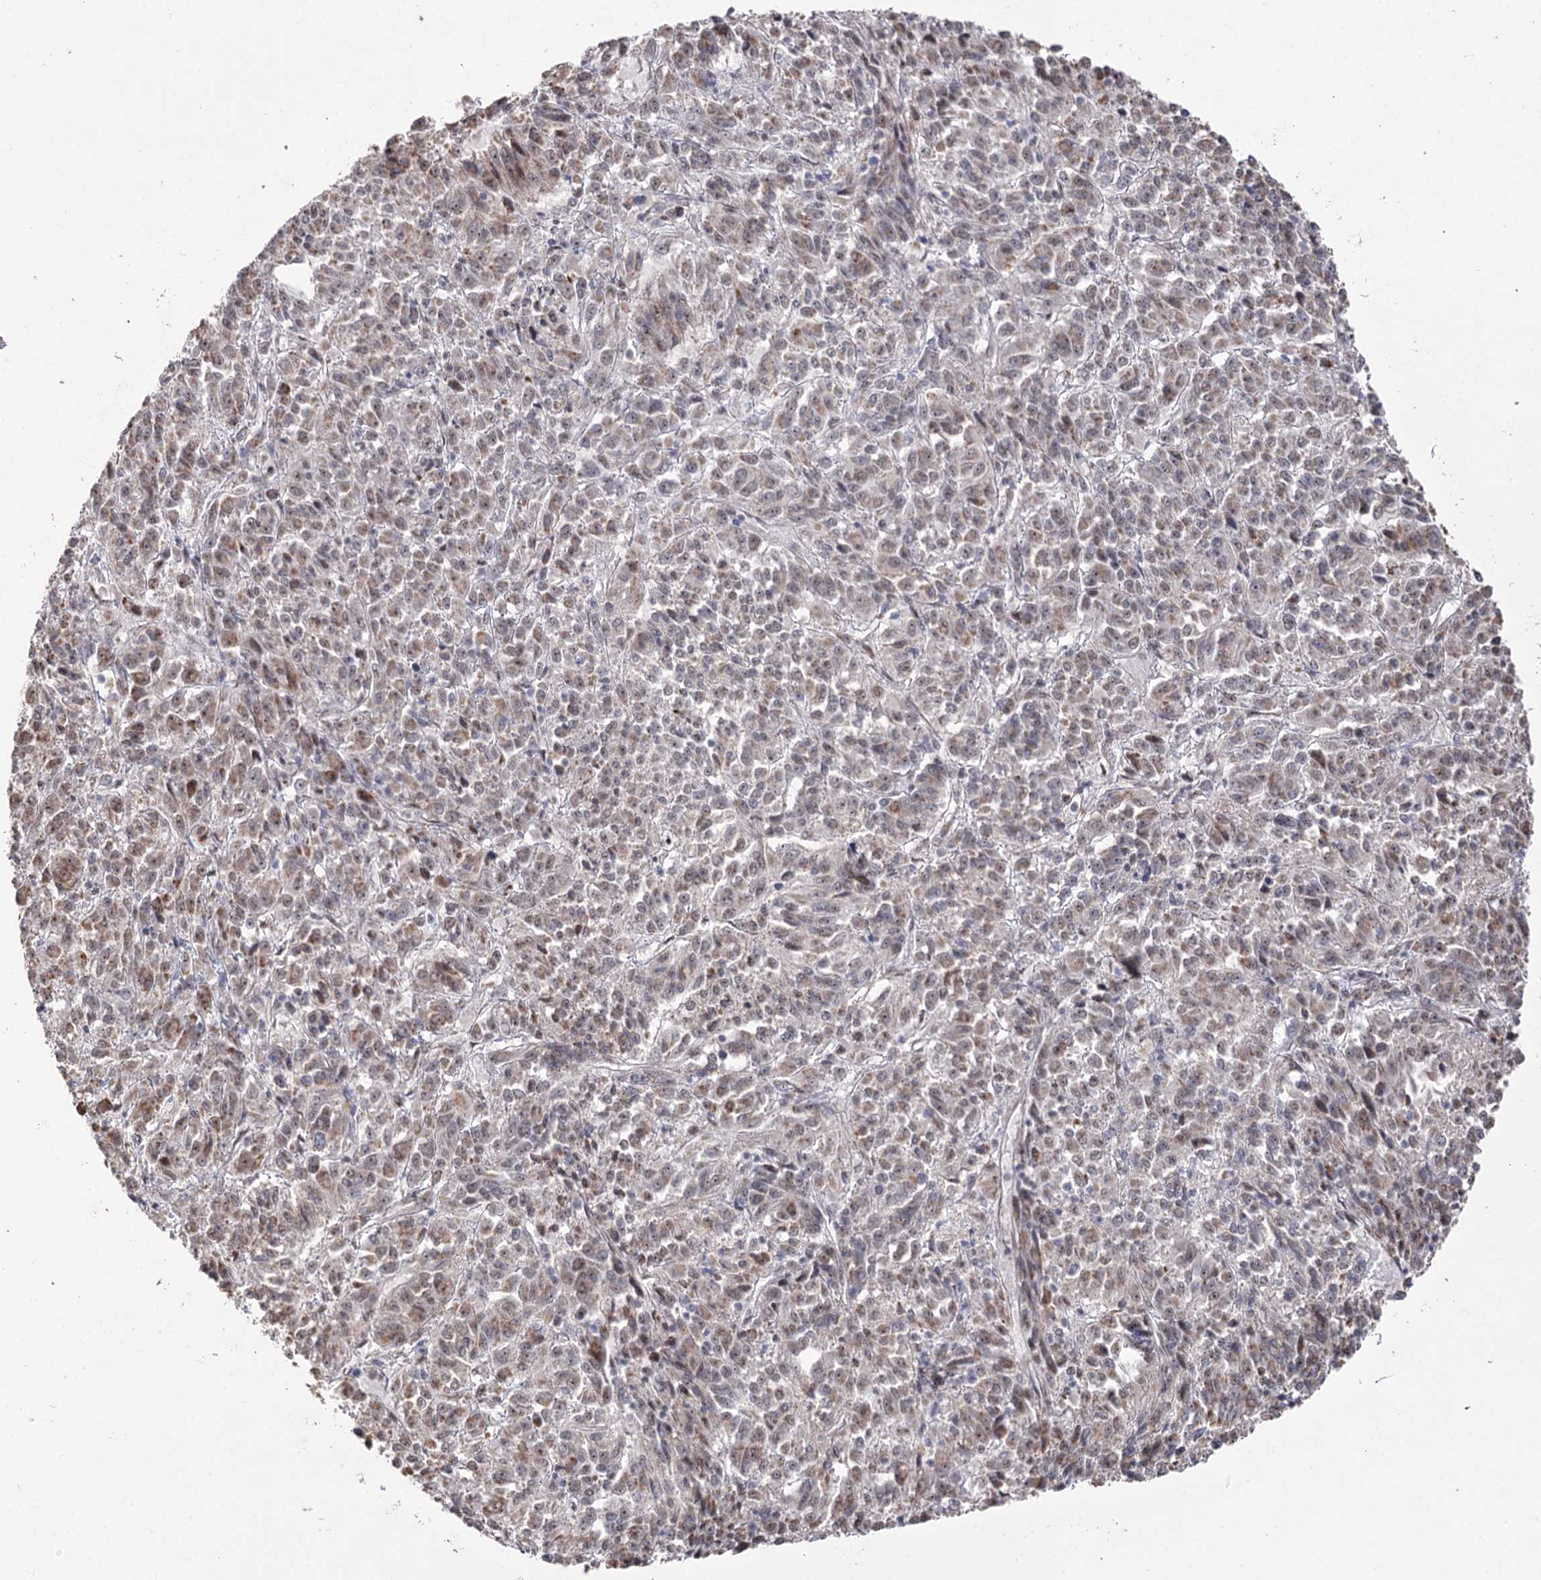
{"staining": {"intensity": "moderate", "quantity": "<25%", "location": "cytoplasmic/membranous"}, "tissue": "melanoma", "cell_type": "Tumor cells", "image_type": "cancer", "snomed": [{"axis": "morphology", "description": "Malignant melanoma, Metastatic site"}, {"axis": "topography", "description": "Lung"}], "caption": "Immunohistochemistry (IHC) staining of melanoma, which shows low levels of moderate cytoplasmic/membranous positivity in approximately <25% of tumor cells indicating moderate cytoplasmic/membranous protein positivity. The staining was performed using DAB (brown) for protein detection and nuclei were counterstained in hematoxylin (blue).", "gene": "RUFY4", "patient": {"sex": "male", "age": 64}}